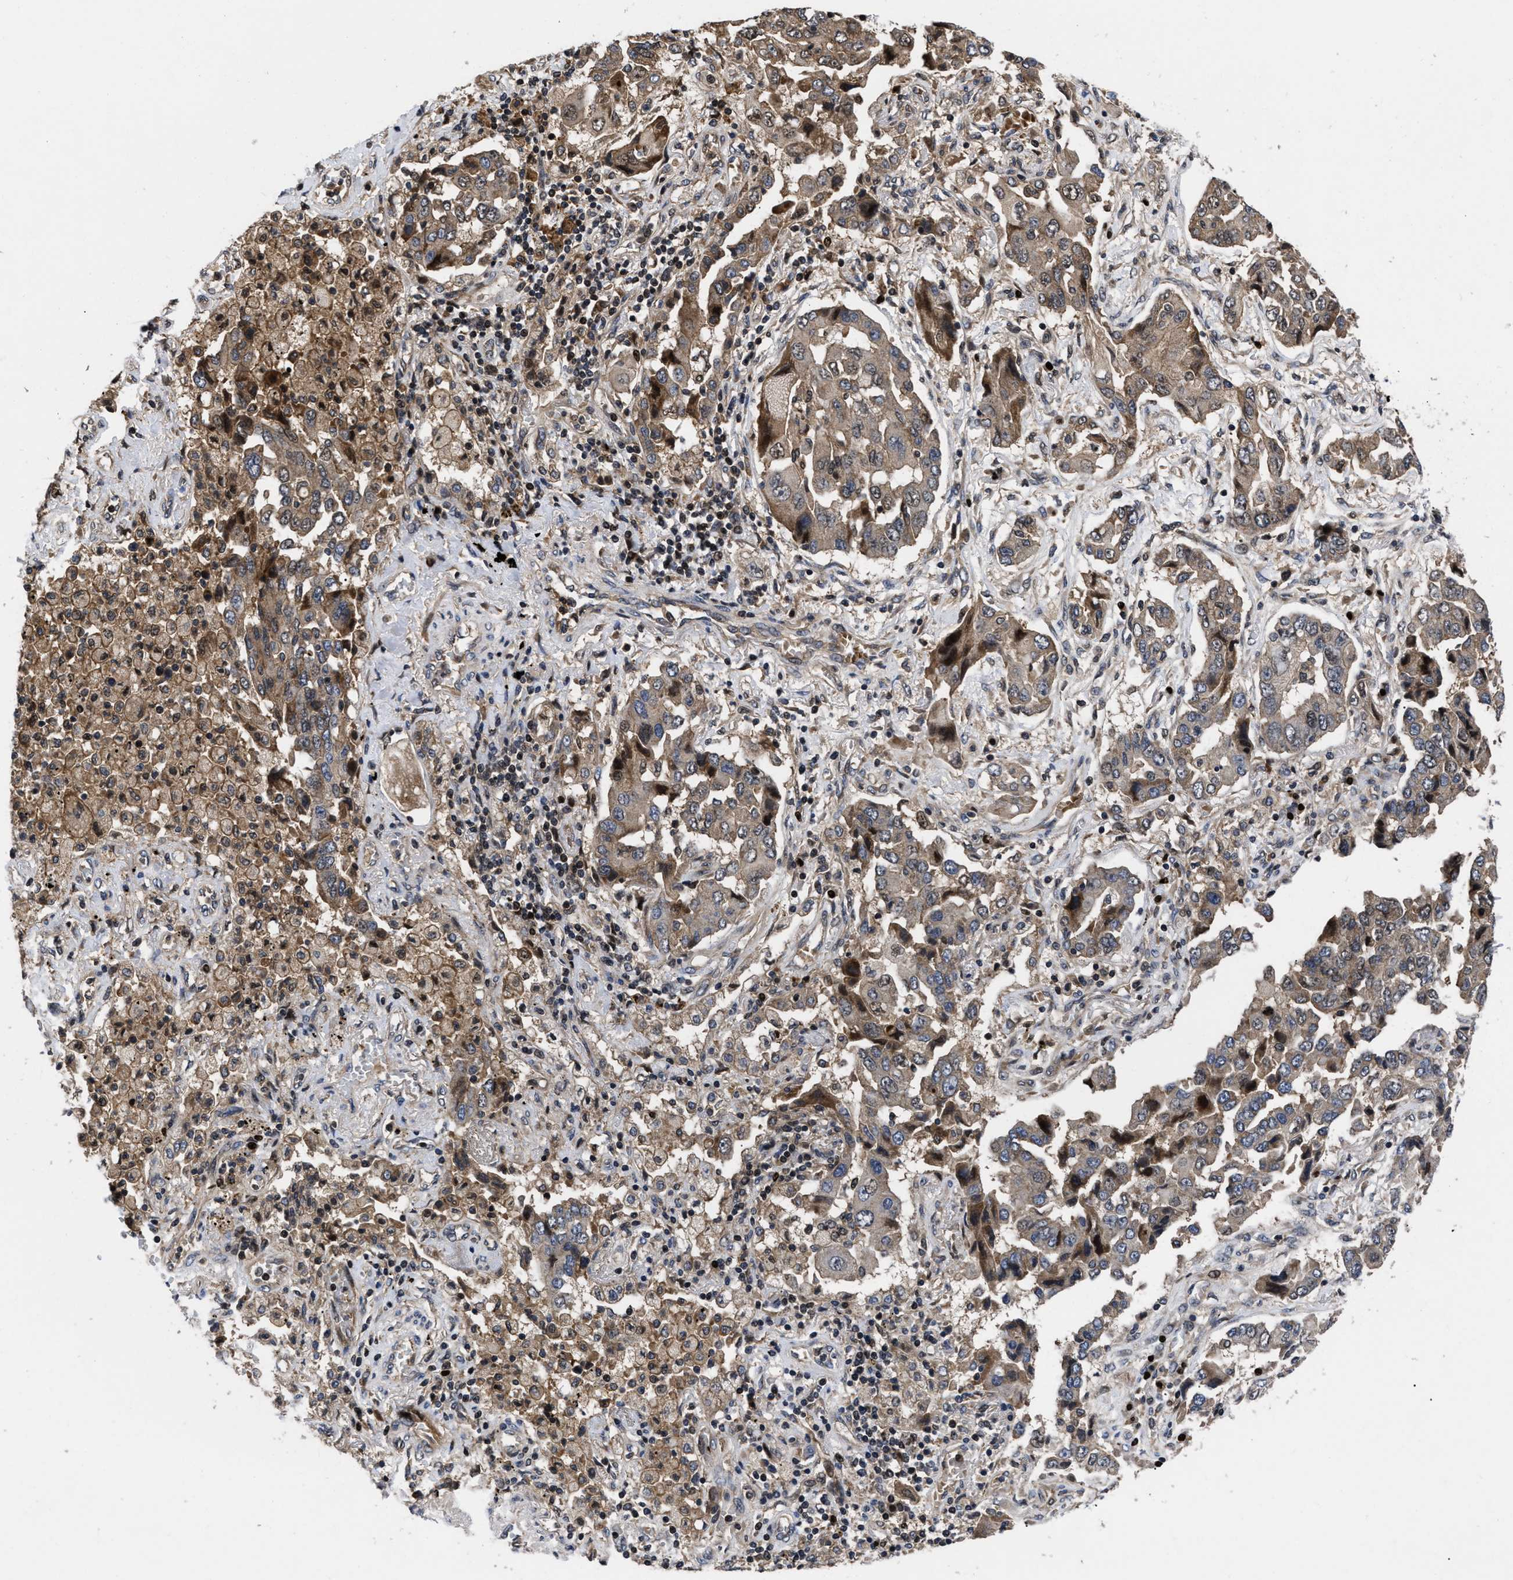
{"staining": {"intensity": "weak", "quantity": ">75%", "location": "cytoplasmic/membranous"}, "tissue": "lung cancer", "cell_type": "Tumor cells", "image_type": "cancer", "snomed": [{"axis": "morphology", "description": "Adenocarcinoma, NOS"}, {"axis": "topography", "description": "Lung"}], "caption": "Protein expression analysis of lung cancer (adenocarcinoma) exhibits weak cytoplasmic/membranous positivity in about >75% of tumor cells. (brown staining indicates protein expression, while blue staining denotes nuclei).", "gene": "FAM200A", "patient": {"sex": "female", "age": 65}}